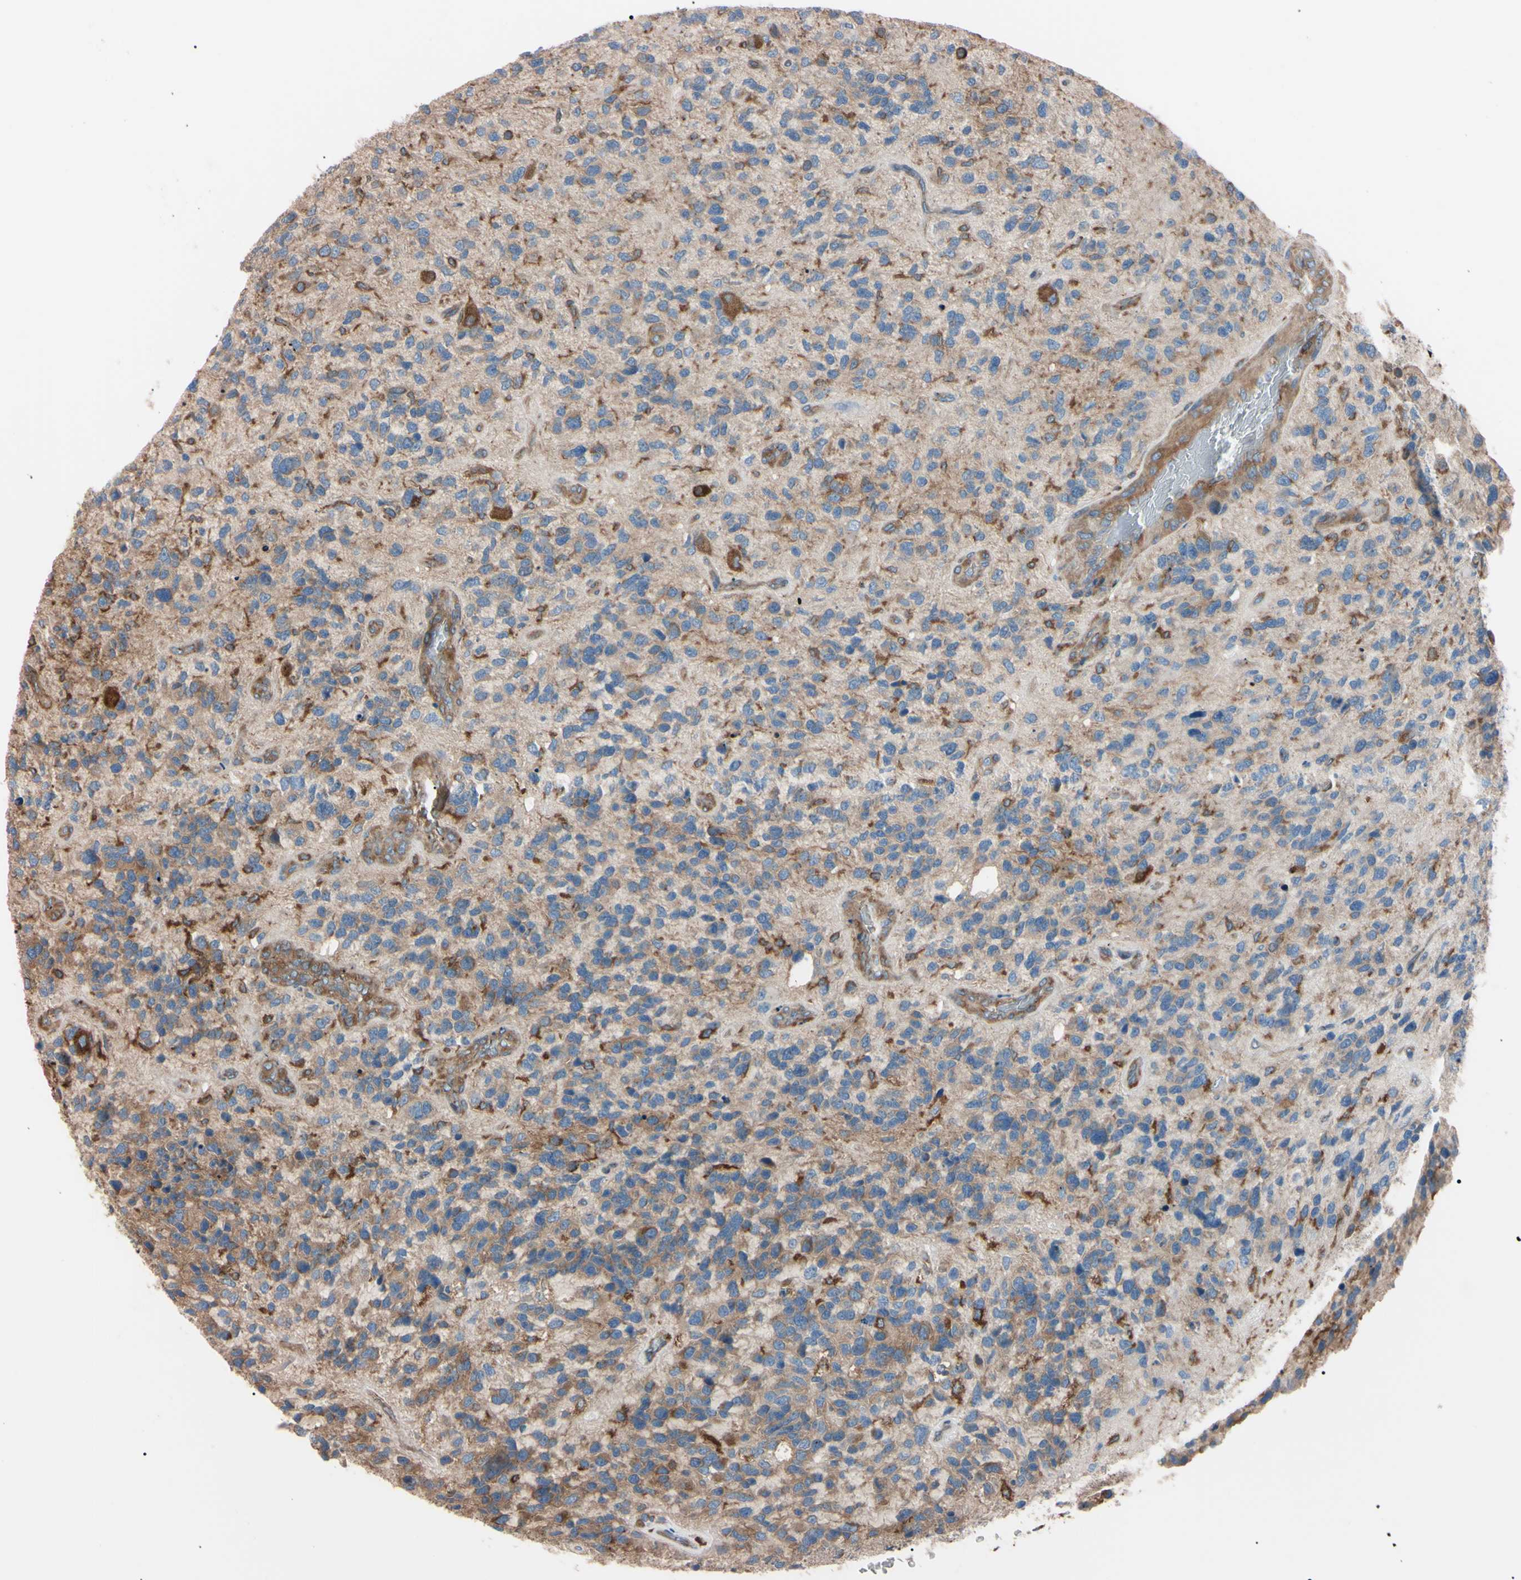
{"staining": {"intensity": "moderate", "quantity": "25%-75%", "location": "cytoplasmic/membranous"}, "tissue": "glioma", "cell_type": "Tumor cells", "image_type": "cancer", "snomed": [{"axis": "morphology", "description": "Glioma, malignant, High grade"}, {"axis": "topography", "description": "Brain"}], "caption": "Human malignant glioma (high-grade) stained with a protein marker shows moderate staining in tumor cells.", "gene": "PRKACA", "patient": {"sex": "female", "age": 58}}